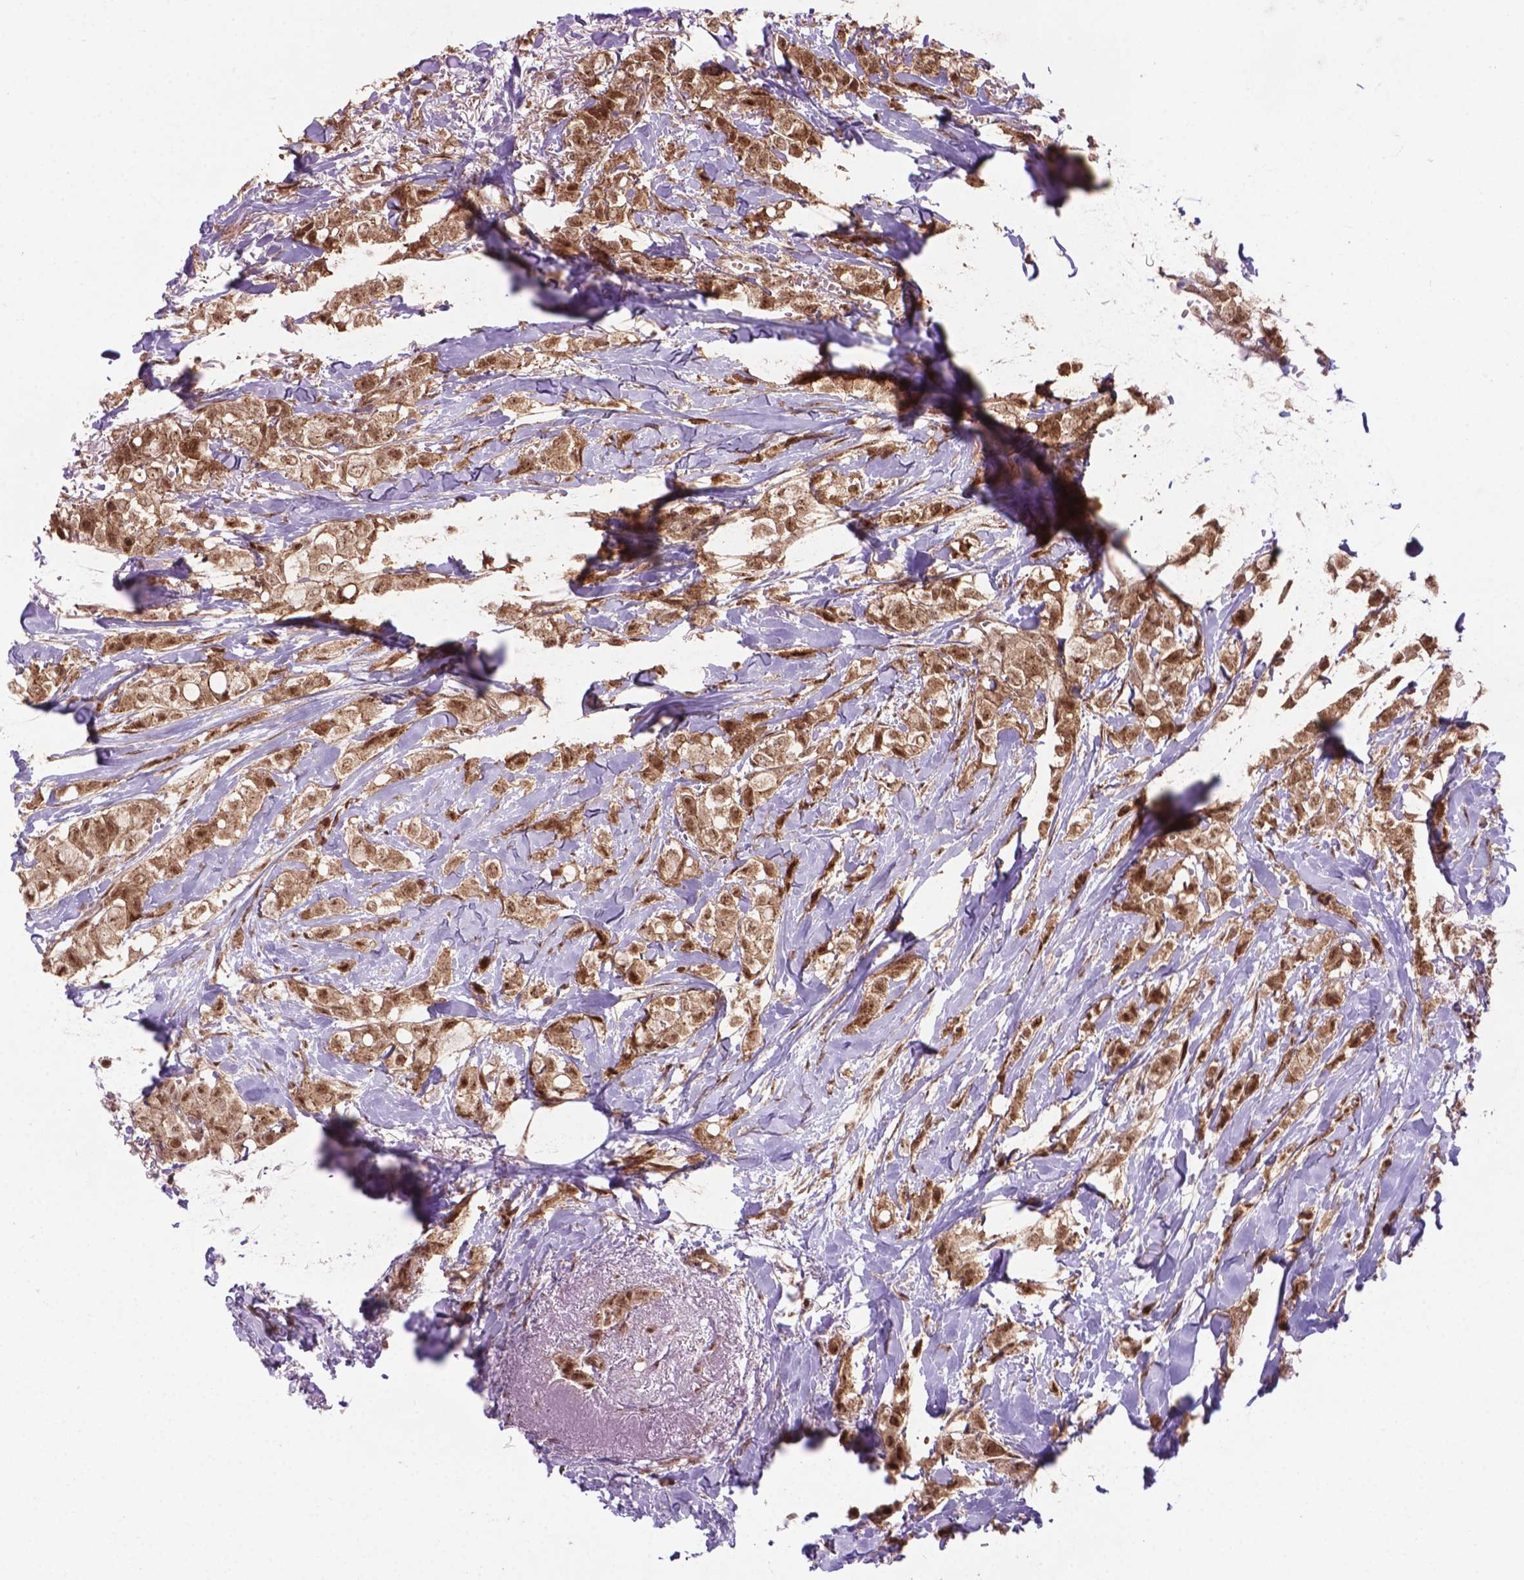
{"staining": {"intensity": "moderate", "quantity": ">75%", "location": "cytoplasmic/membranous,nuclear"}, "tissue": "breast cancer", "cell_type": "Tumor cells", "image_type": "cancer", "snomed": [{"axis": "morphology", "description": "Duct carcinoma"}, {"axis": "topography", "description": "Breast"}], "caption": "High-magnification brightfield microscopy of breast cancer stained with DAB (brown) and counterstained with hematoxylin (blue). tumor cells exhibit moderate cytoplasmic/membranous and nuclear positivity is seen in approximately>75% of cells. Immunohistochemistry stains the protein in brown and the nuclei are stained blue.", "gene": "CSNK2A1", "patient": {"sex": "female", "age": 85}}